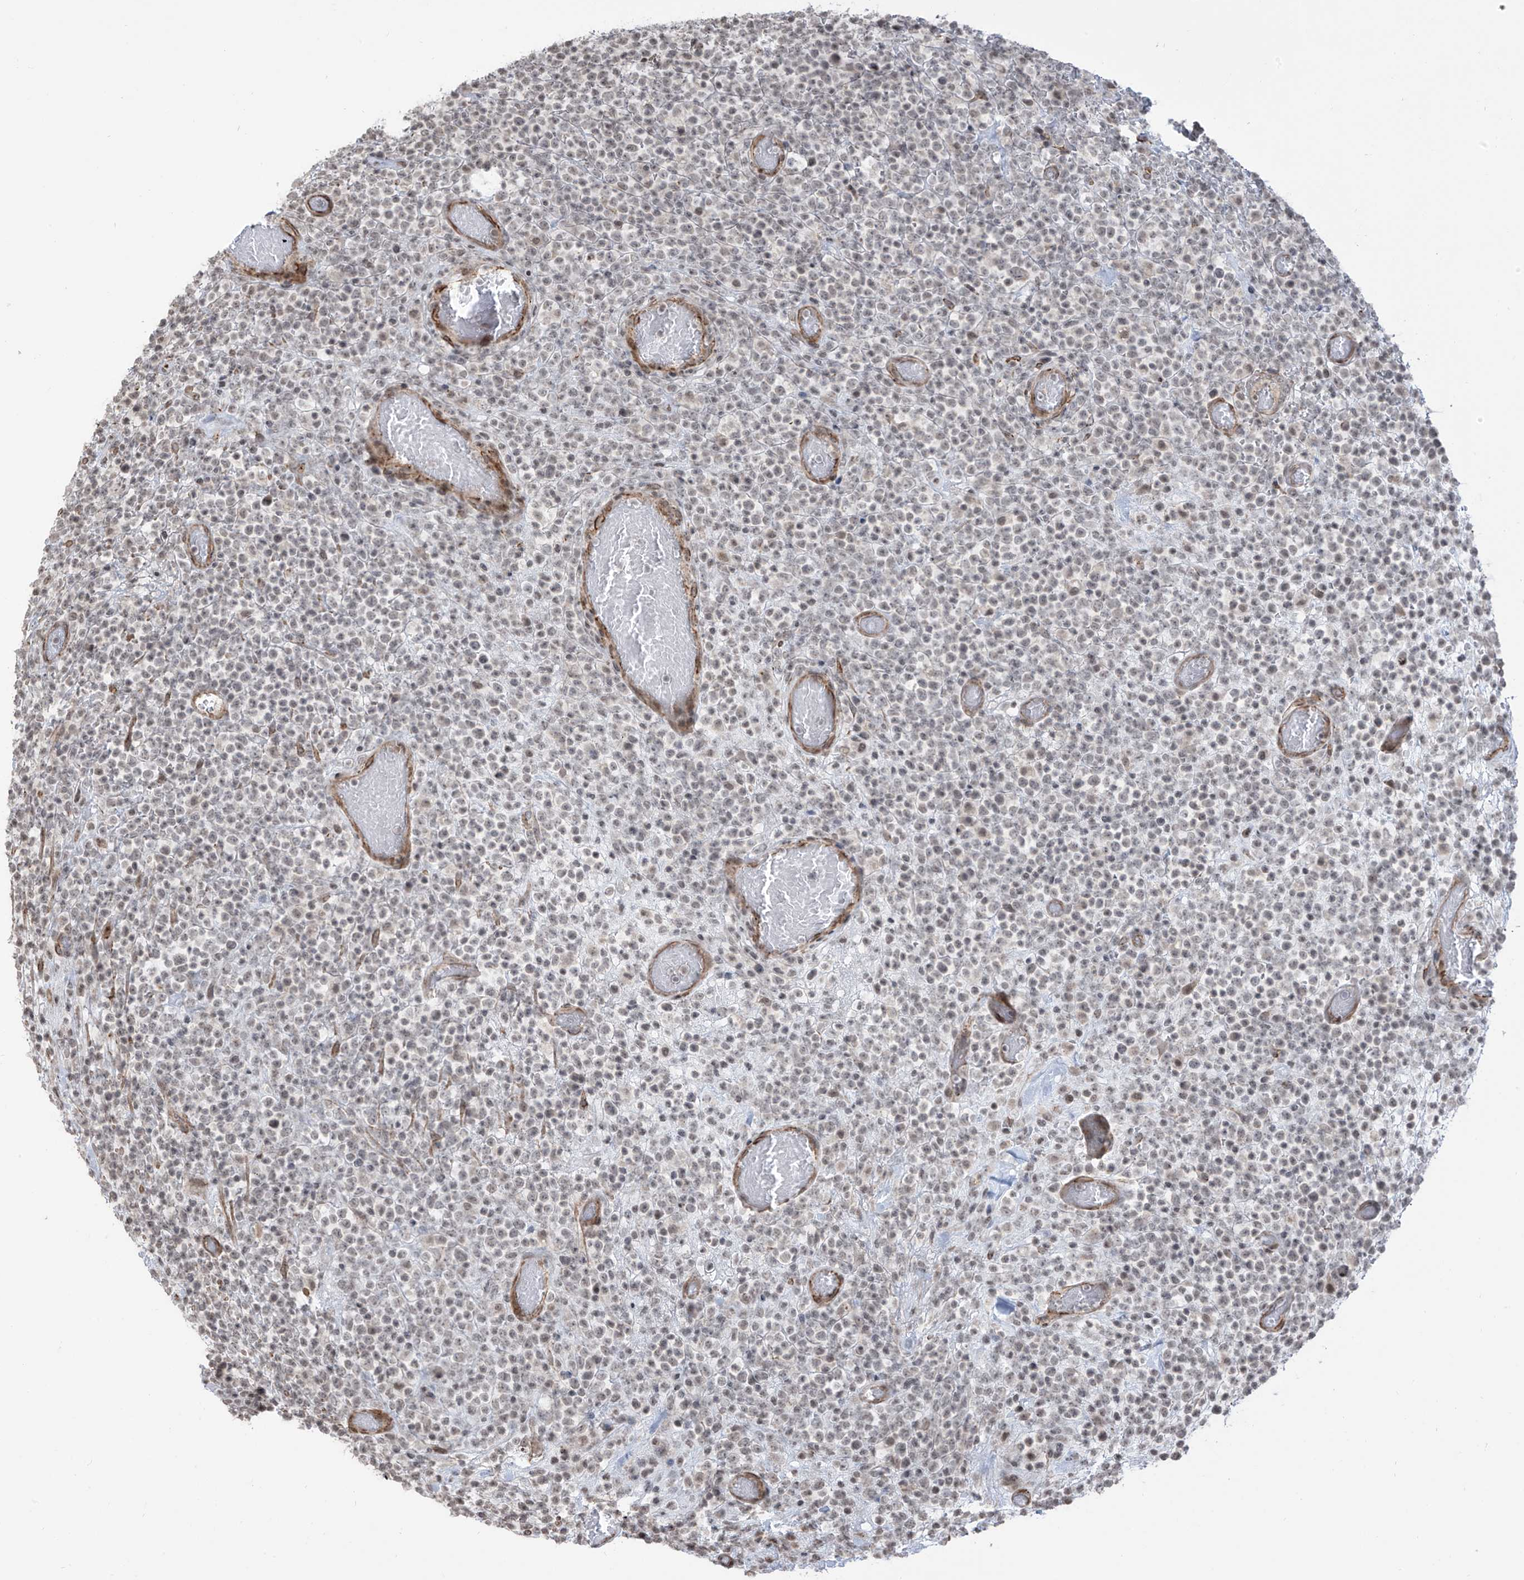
{"staining": {"intensity": "weak", "quantity": ">75%", "location": "nuclear"}, "tissue": "lymphoma", "cell_type": "Tumor cells", "image_type": "cancer", "snomed": [{"axis": "morphology", "description": "Malignant lymphoma, non-Hodgkin's type, High grade"}, {"axis": "topography", "description": "Colon"}], "caption": "Tumor cells reveal weak nuclear expression in approximately >75% of cells in lymphoma. The staining was performed using DAB (3,3'-diaminobenzidine), with brown indicating positive protein expression. Nuclei are stained blue with hematoxylin.", "gene": "METAP1D", "patient": {"sex": "female", "age": 53}}